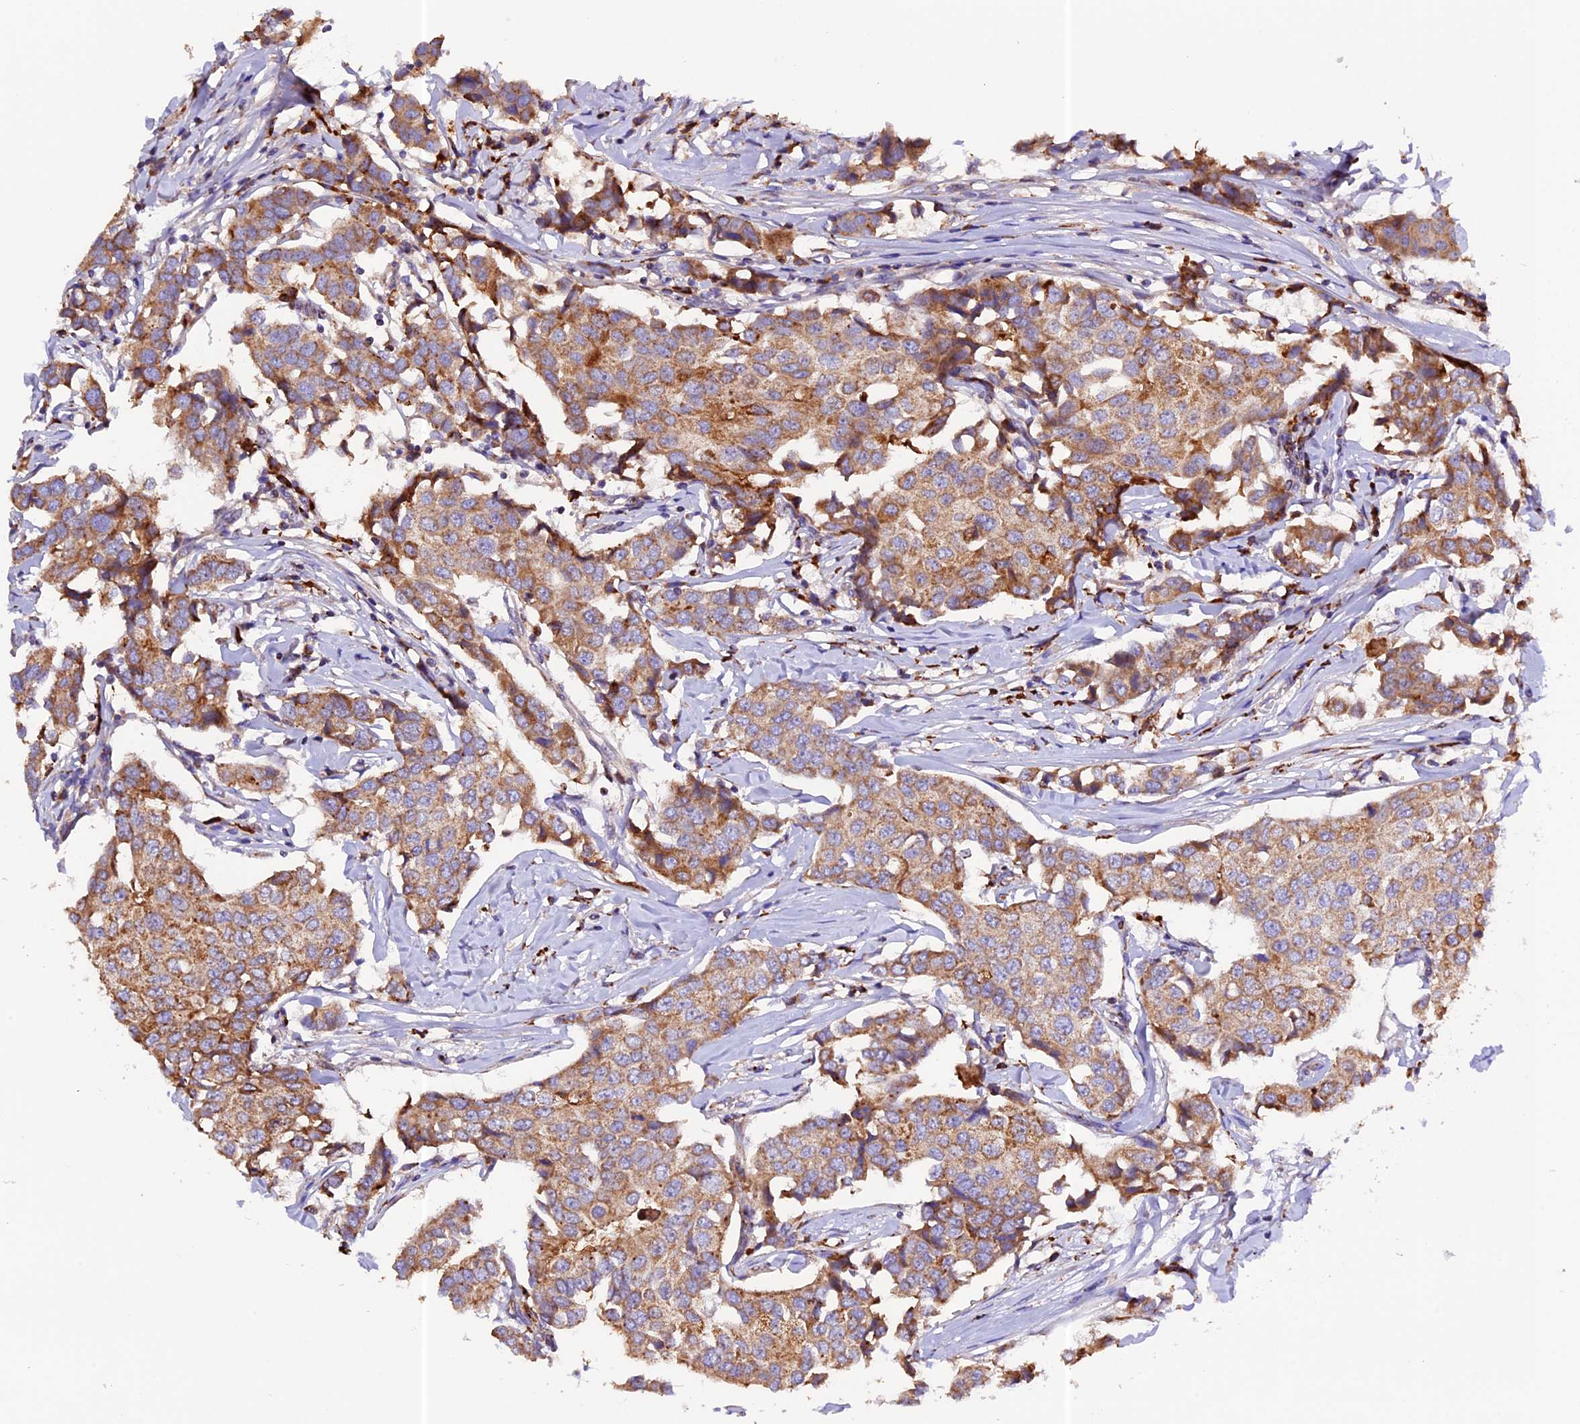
{"staining": {"intensity": "moderate", "quantity": ">75%", "location": "cytoplasmic/membranous"}, "tissue": "breast cancer", "cell_type": "Tumor cells", "image_type": "cancer", "snomed": [{"axis": "morphology", "description": "Duct carcinoma"}, {"axis": "topography", "description": "Breast"}], "caption": "This is a photomicrograph of immunohistochemistry (IHC) staining of breast cancer, which shows moderate expression in the cytoplasmic/membranous of tumor cells.", "gene": "METTL22", "patient": {"sex": "female", "age": 80}}